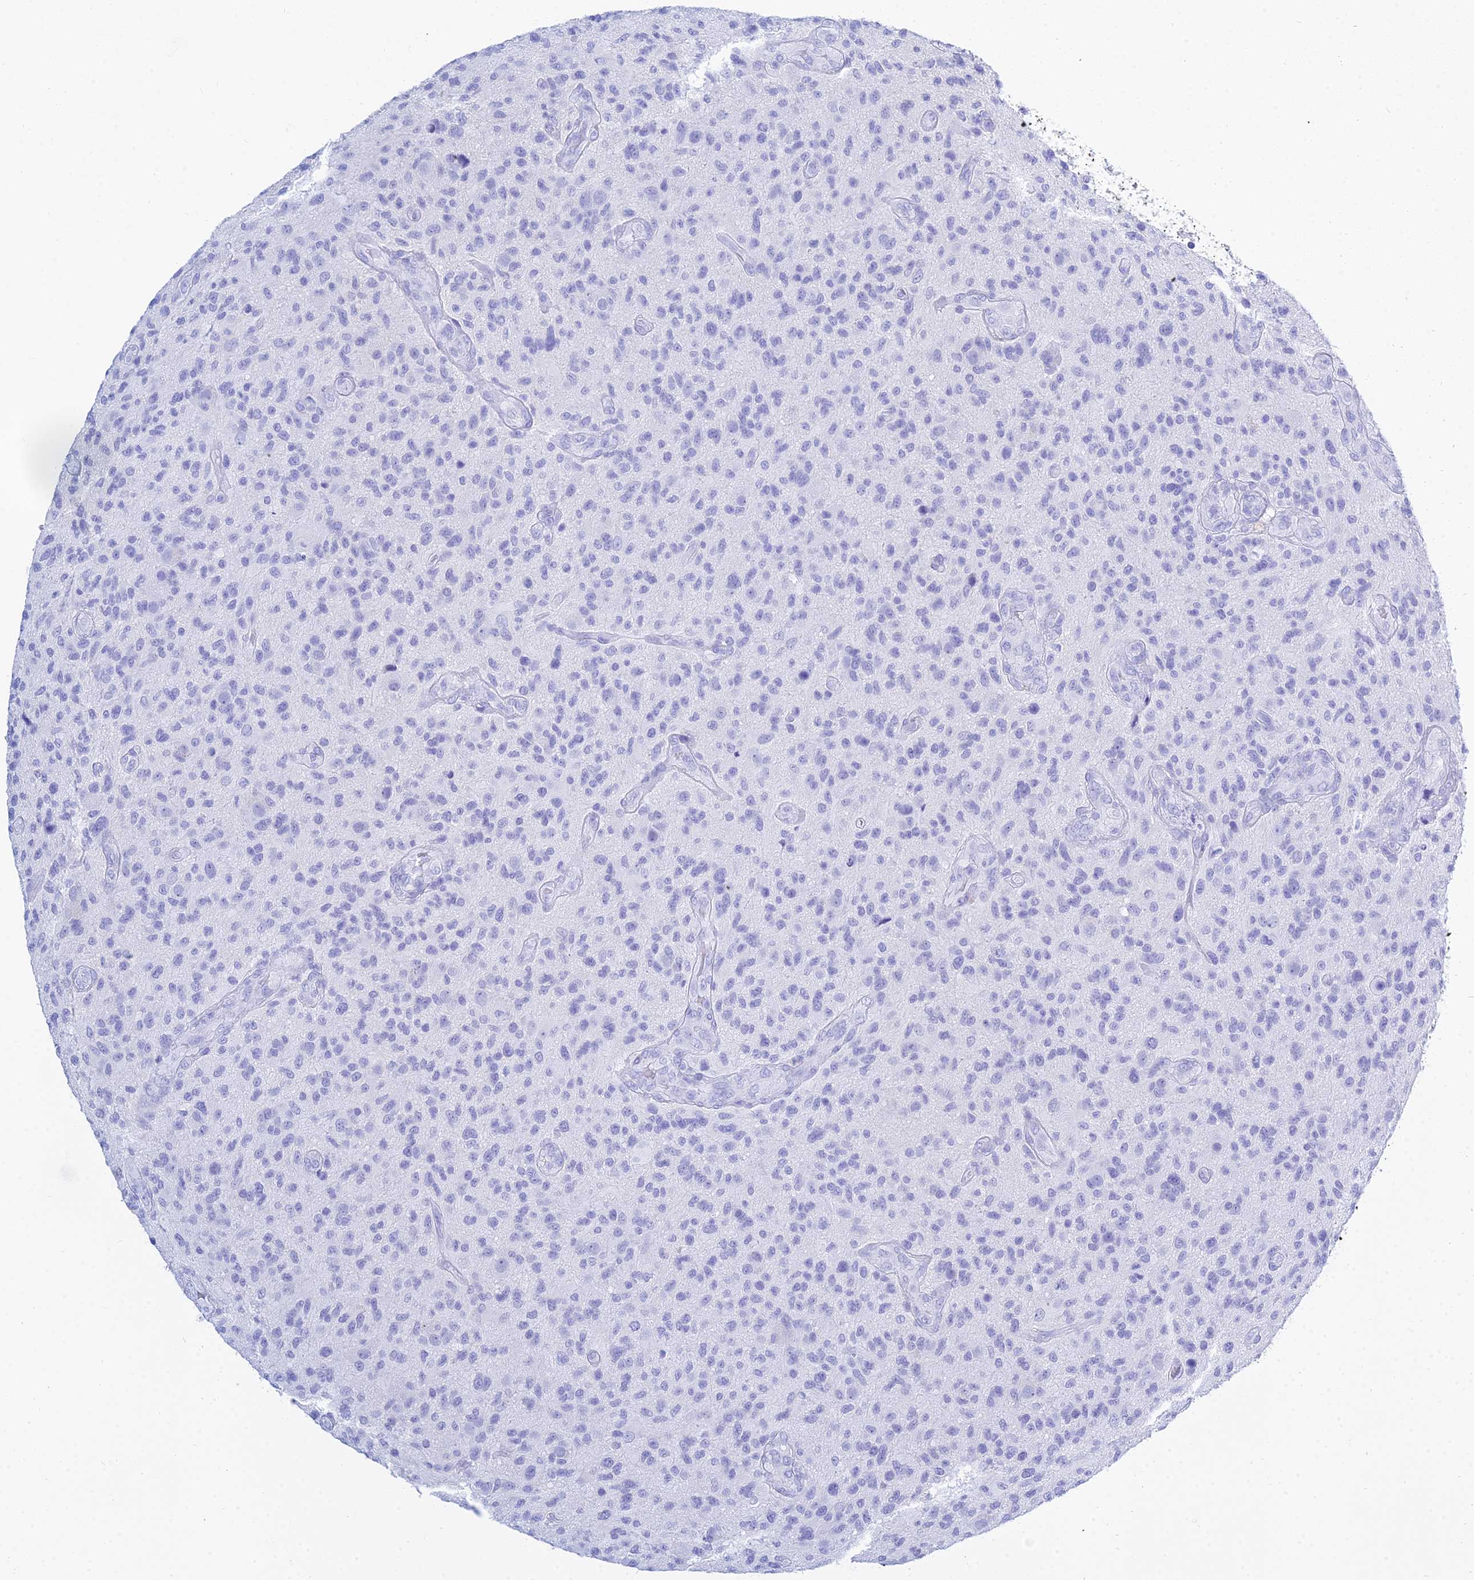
{"staining": {"intensity": "negative", "quantity": "none", "location": "none"}, "tissue": "glioma", "cell_type": "Tumor cells", "image_type": "cancer", "snomed": [{"axis": "morphology", "description": "Glioma, malignant, High grade"}, {"axis": "topography", "description": "Brain"}], "caption": "Malignant high-grade glioma was stained to show a protein in brown. There is no significant expression in tumor cells.", "gene": "PATE4", "patient": {"sex": "male", "age": 47}}